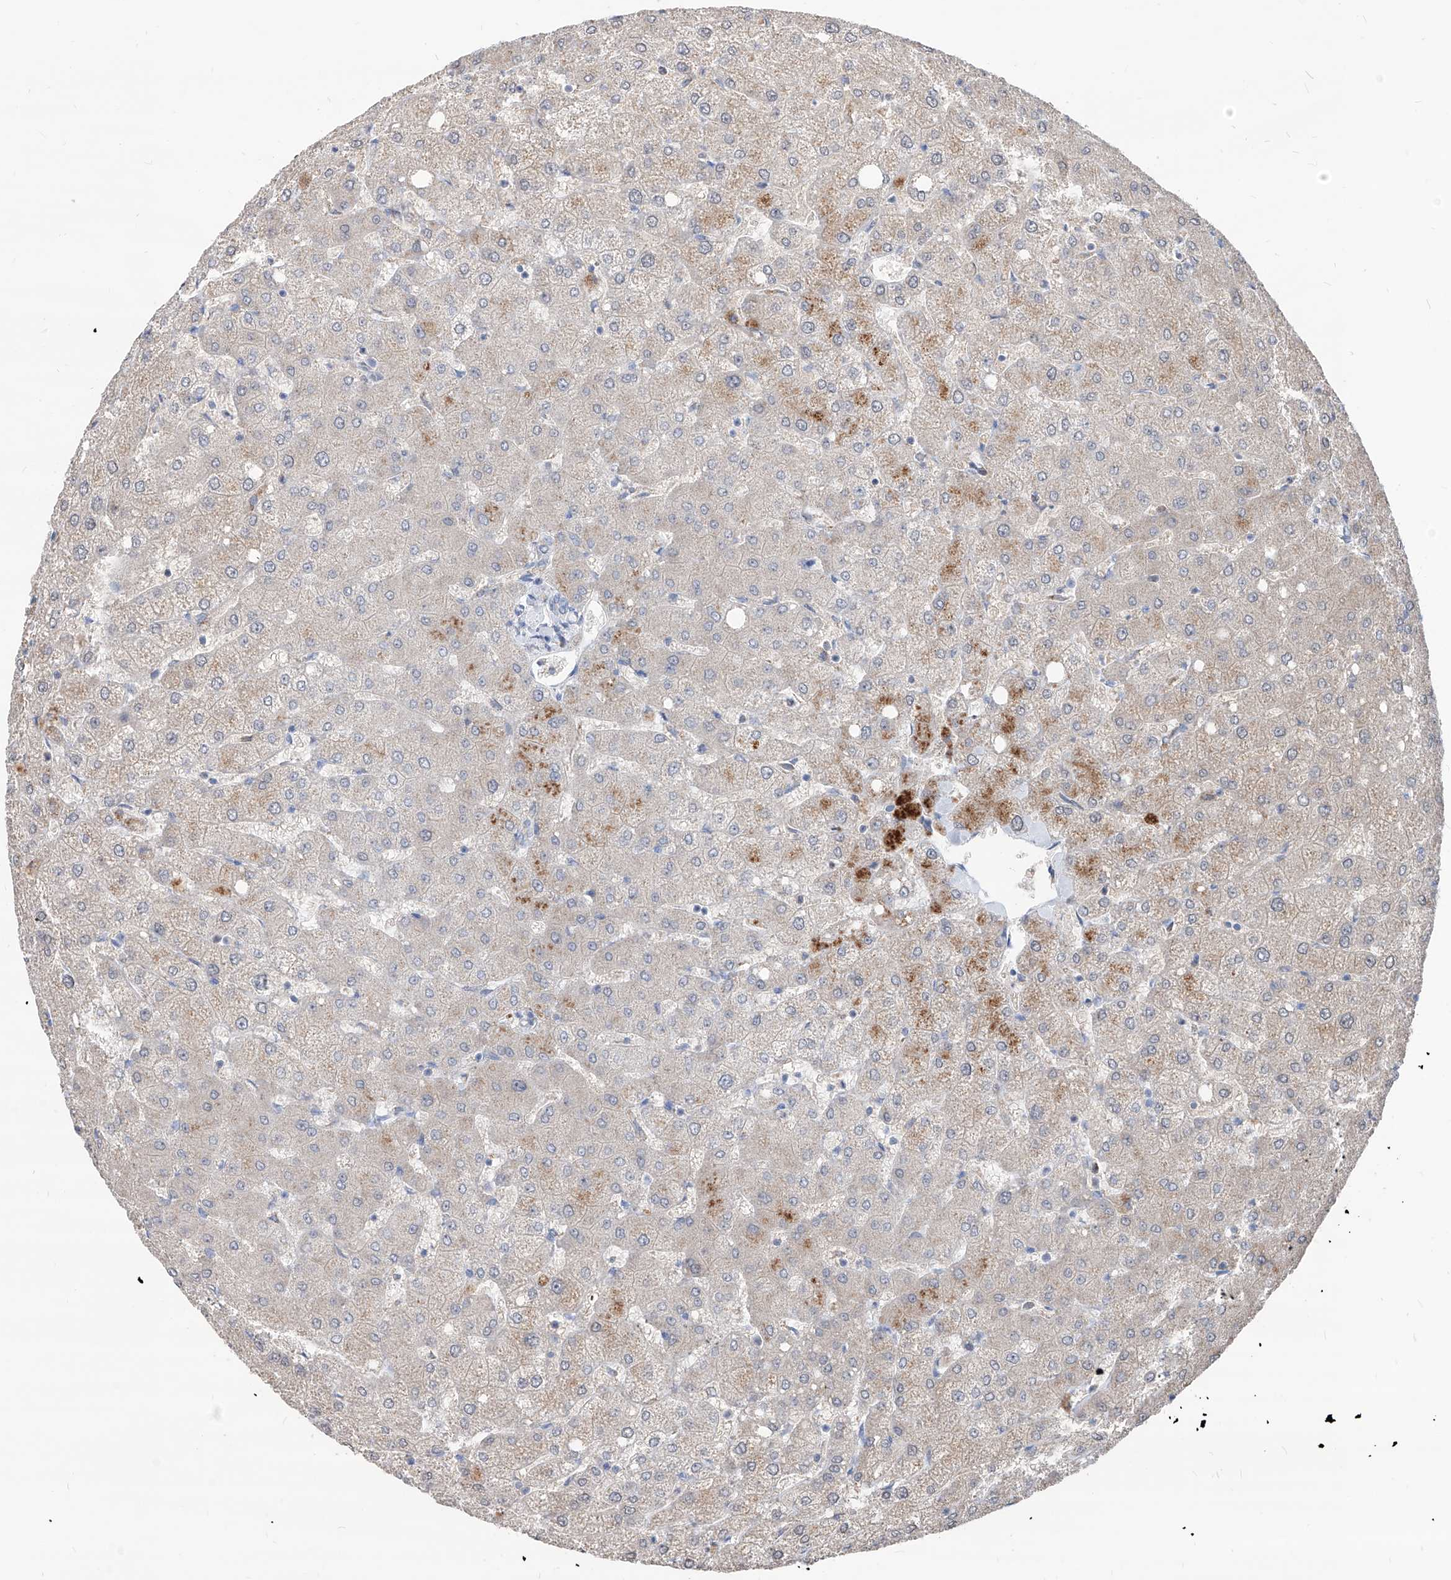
{"staining": {"intensity": "negative", "quantity": "none", "location": "none"}, "tissue": "liver", "cell_type": "Cholangiocytes", "image_type": "normal", "snomed": [{"axis": "morphology", "description": "Normal tissue, NOS"}, {"axis": "topography", "description": "Liver"}], "caption": "This is a histopathology image of immunohistochemistry (IHC) staining of benign liver, which shows no staining in cholangiocytes.", "gene": "AGPS", "patient": {"sex": "female", "age": 54}}